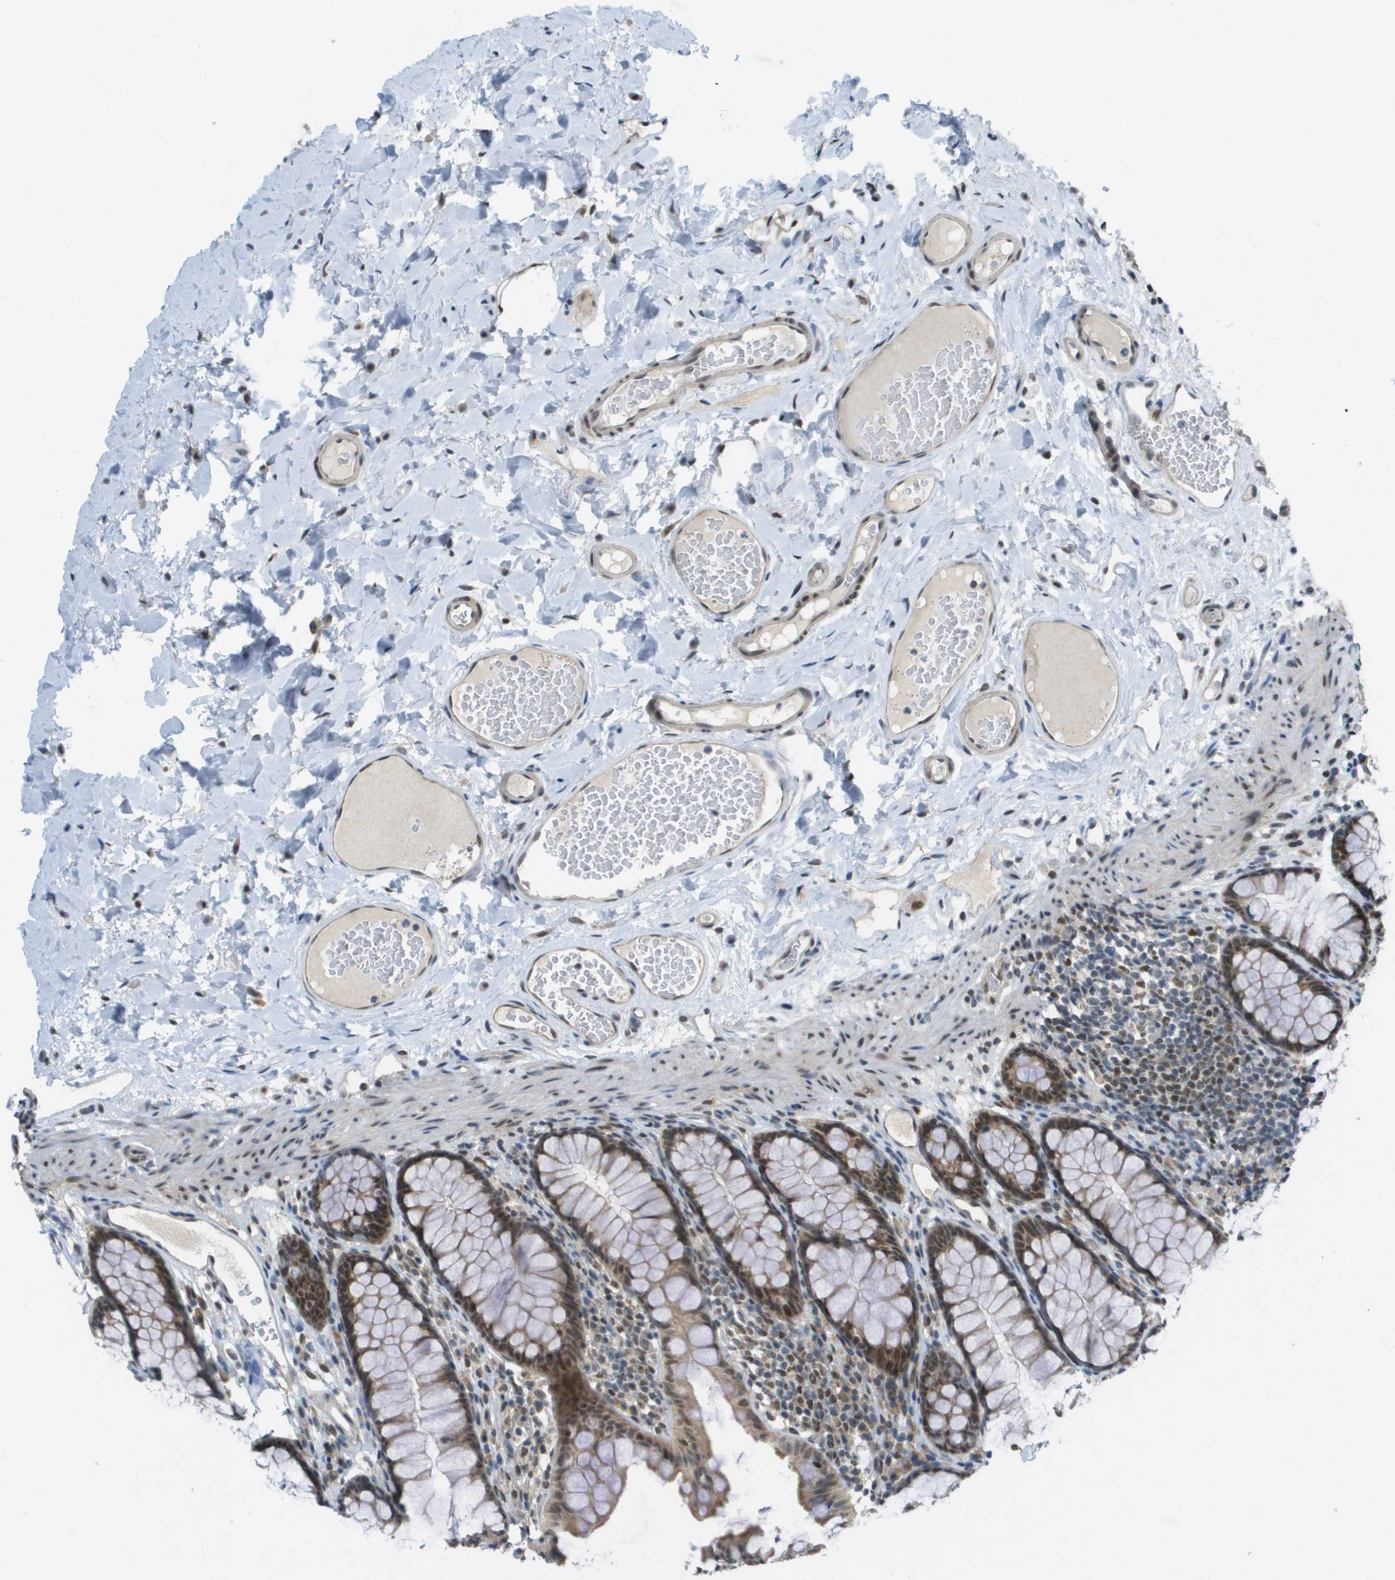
{"staining": {"intensity": "moderate", "quantity": ">75%", "location": "nuclear"}, "tissue": "colon", "cell_type": "Endothelial cells", "image_type": "normal", "snomed": [{"axis": "morphology", "description": "Normal tissue, NOS"}, {"axis": "topography", "description": "Colon"}], "caption": "The photomicrograph reveals immunohistochemical staining of benign colon. There is moderate nuclear expression is present in about >75% of endothelial cells.", "gene": "ARID1B", "patient": {"sex": "female", "age": 55}}